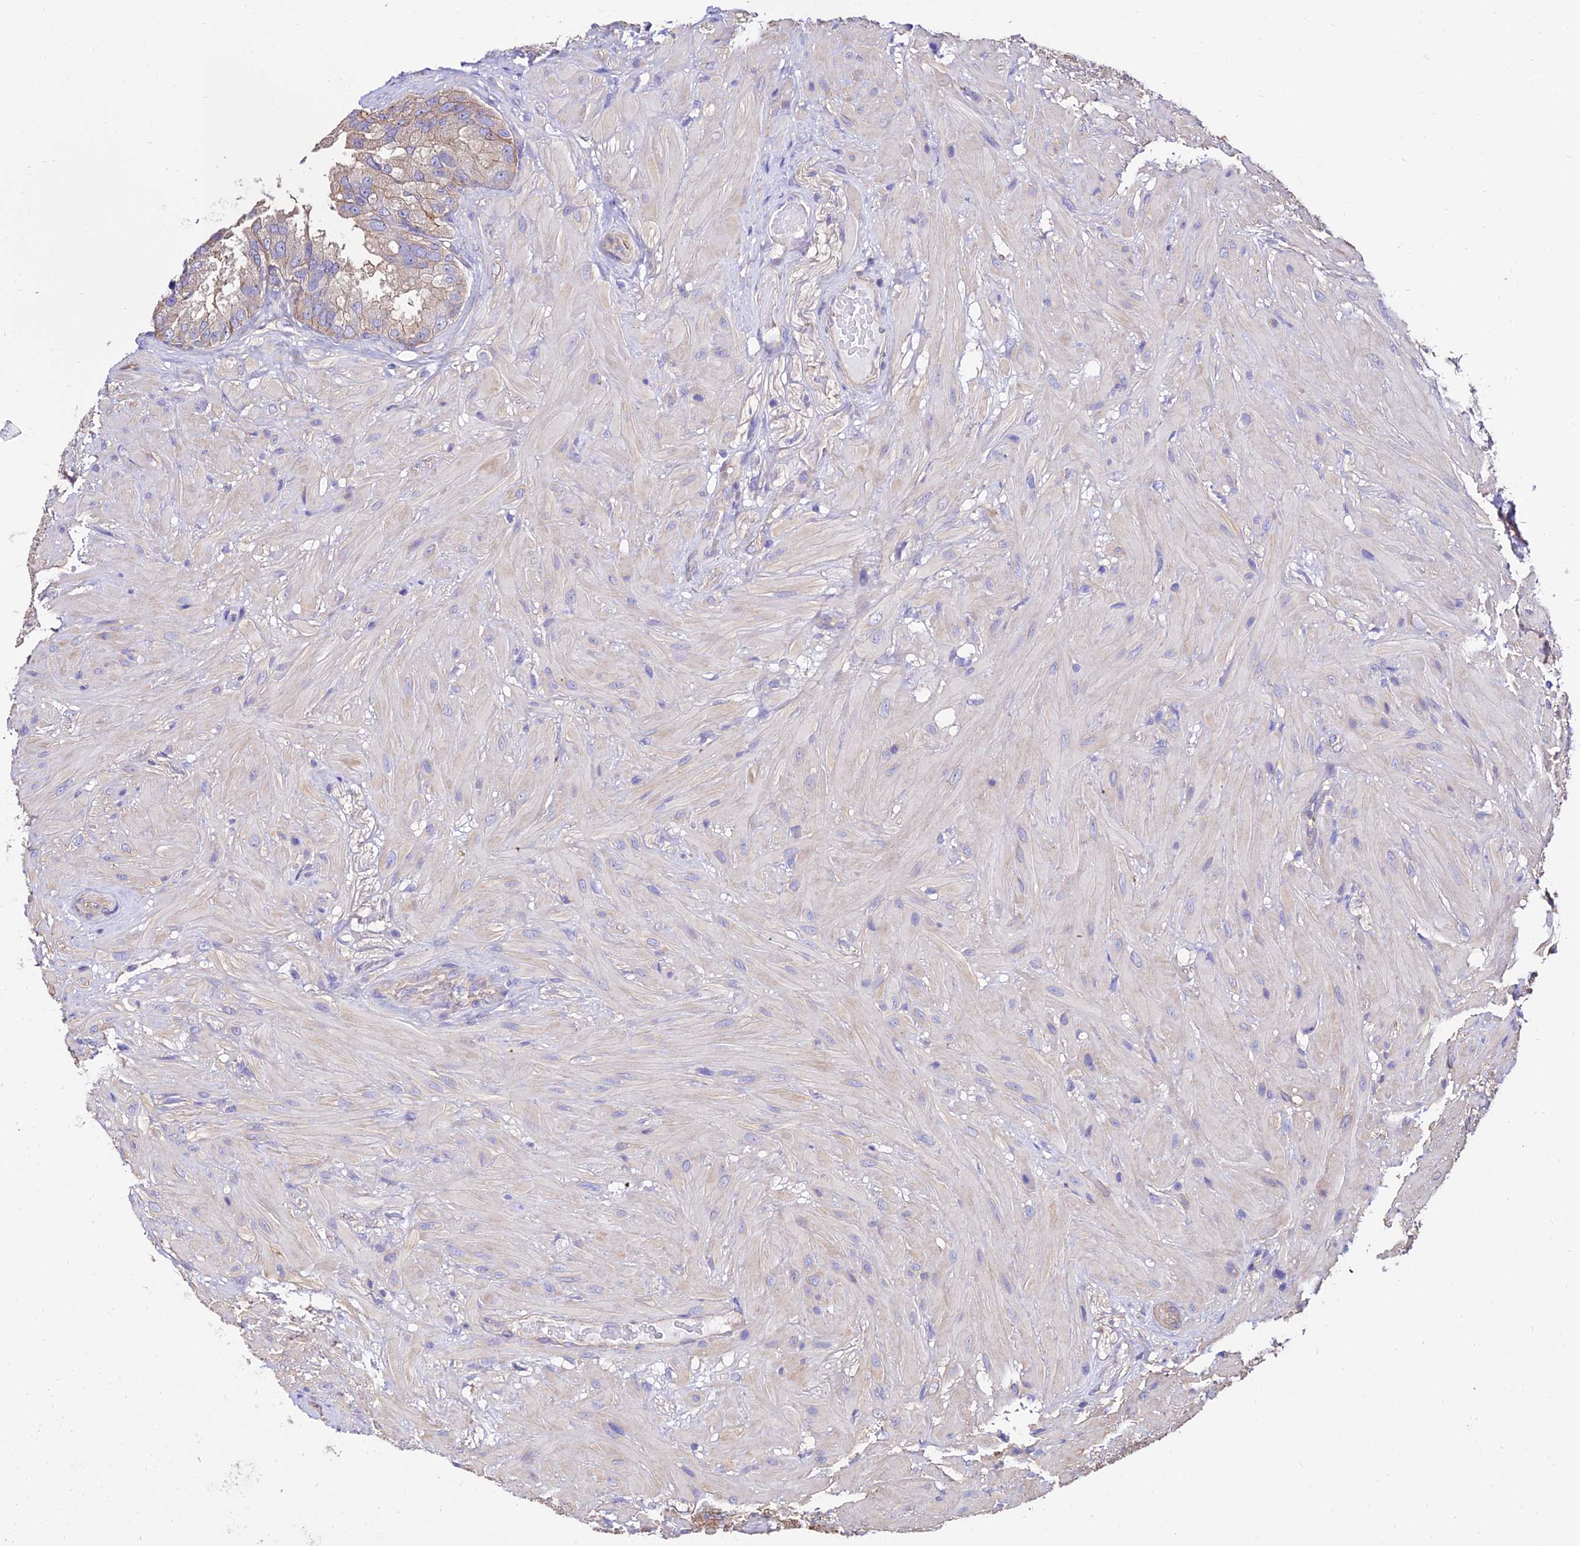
{"staining": {"intensity": "weak", "quantity": "25%-75%", "location": "cytoplasmic/membranous"}, "tissue": "seminal vesicle", "cell_type": "Glandular cells", "image_type": "normal", "snomed": [{"axis": "morphology", "description": "Normal tissue, NOS"}, {"axis": "topography", "description": "Seminal veicle"}, {"axis": "topography", "description": "Peripheral nerve tissue"}], "caption": "The image exhibits staining of normal seminal vesicle, revealing weak cytoplasmic/membranous protein staining (brown color) within glandular cells. (brown staining indicates protein expression, while blue staining denotes nuclei).", "gene": "CALM1", "patient": {"sex": "male", "age": 67}}